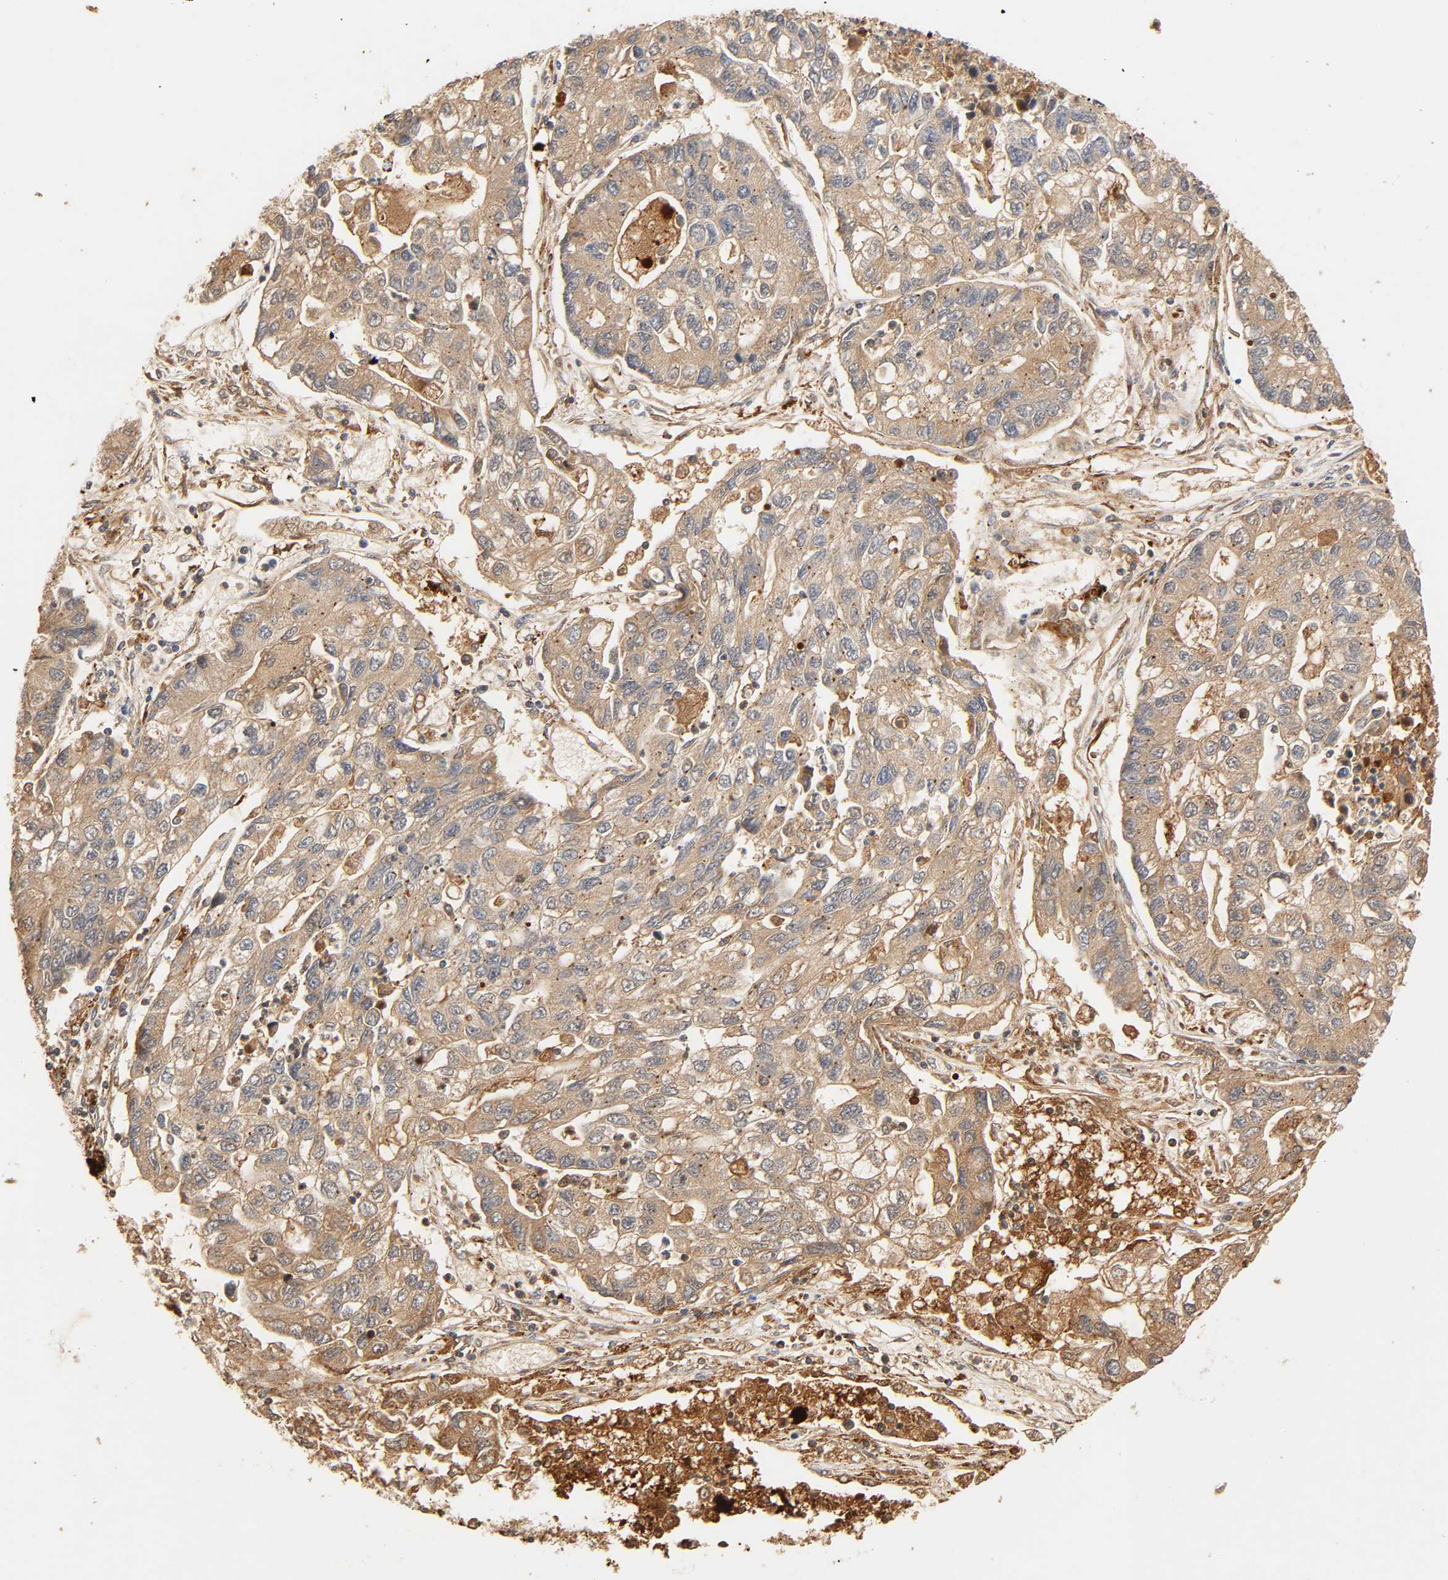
{"staining": {"intensity": "moderate", "quantity": ">75%", "location": "cytoplasmic/membranous"}, "tissue": "lung cancer", "cell_type": "Tumor cells", "image_type": "cancer", "snomed": [{"axis": "morphology", "description": "Adenocarcinoma, NOS"}, {"axis": "topography", "description": "Lung"}], "caption": "Tumor cells reveal moderate cytoplasmic/membranous positivity in approximately >75% of cells in adenocarcinoma (lung).", "gene": "MAPK6", "patient": {"sex": "female", "age": 51}}